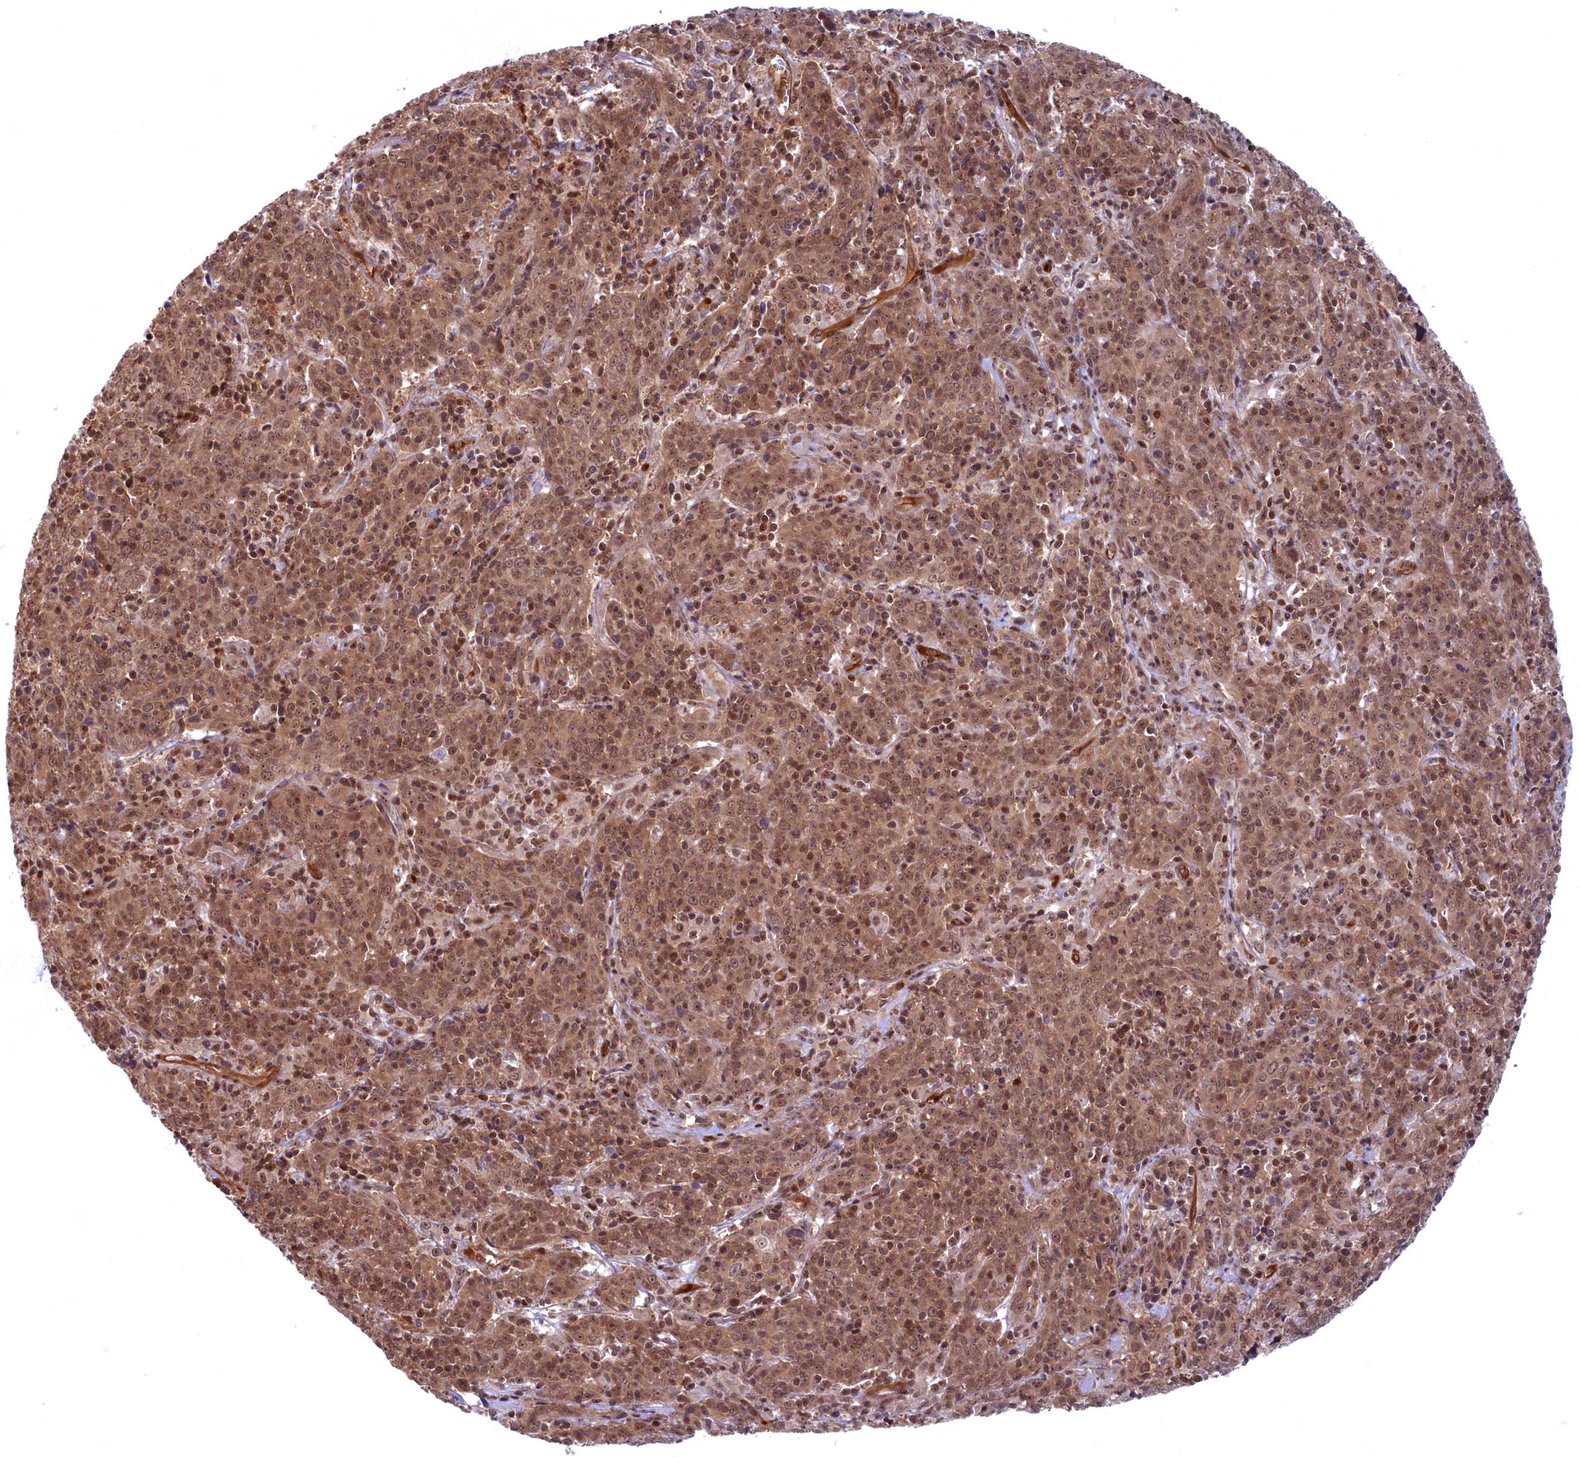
{"staining": {"intensity": "moderate", "quantity": ">75%", "location": "cytoplasmic/membranous,nuclear"}, "tissue": "cervical cancer", "cell_type": "Tumor cells", "image_type": "cancer", "snomed": [{"axis": "morphology", "description": "Squamous cell carcinoma, NOS"}, {"axis": "topography", "description": "Cervix"}], "caption": "Cervical squamous cell carcinoma tissue displays moderate cytoplasmic/membranous and nuclear expression in about >75% of tumor cells, visualized by immunohistochemistry.", "gene": "SNRK", "patient": {"sex": "female", "age": 67}}